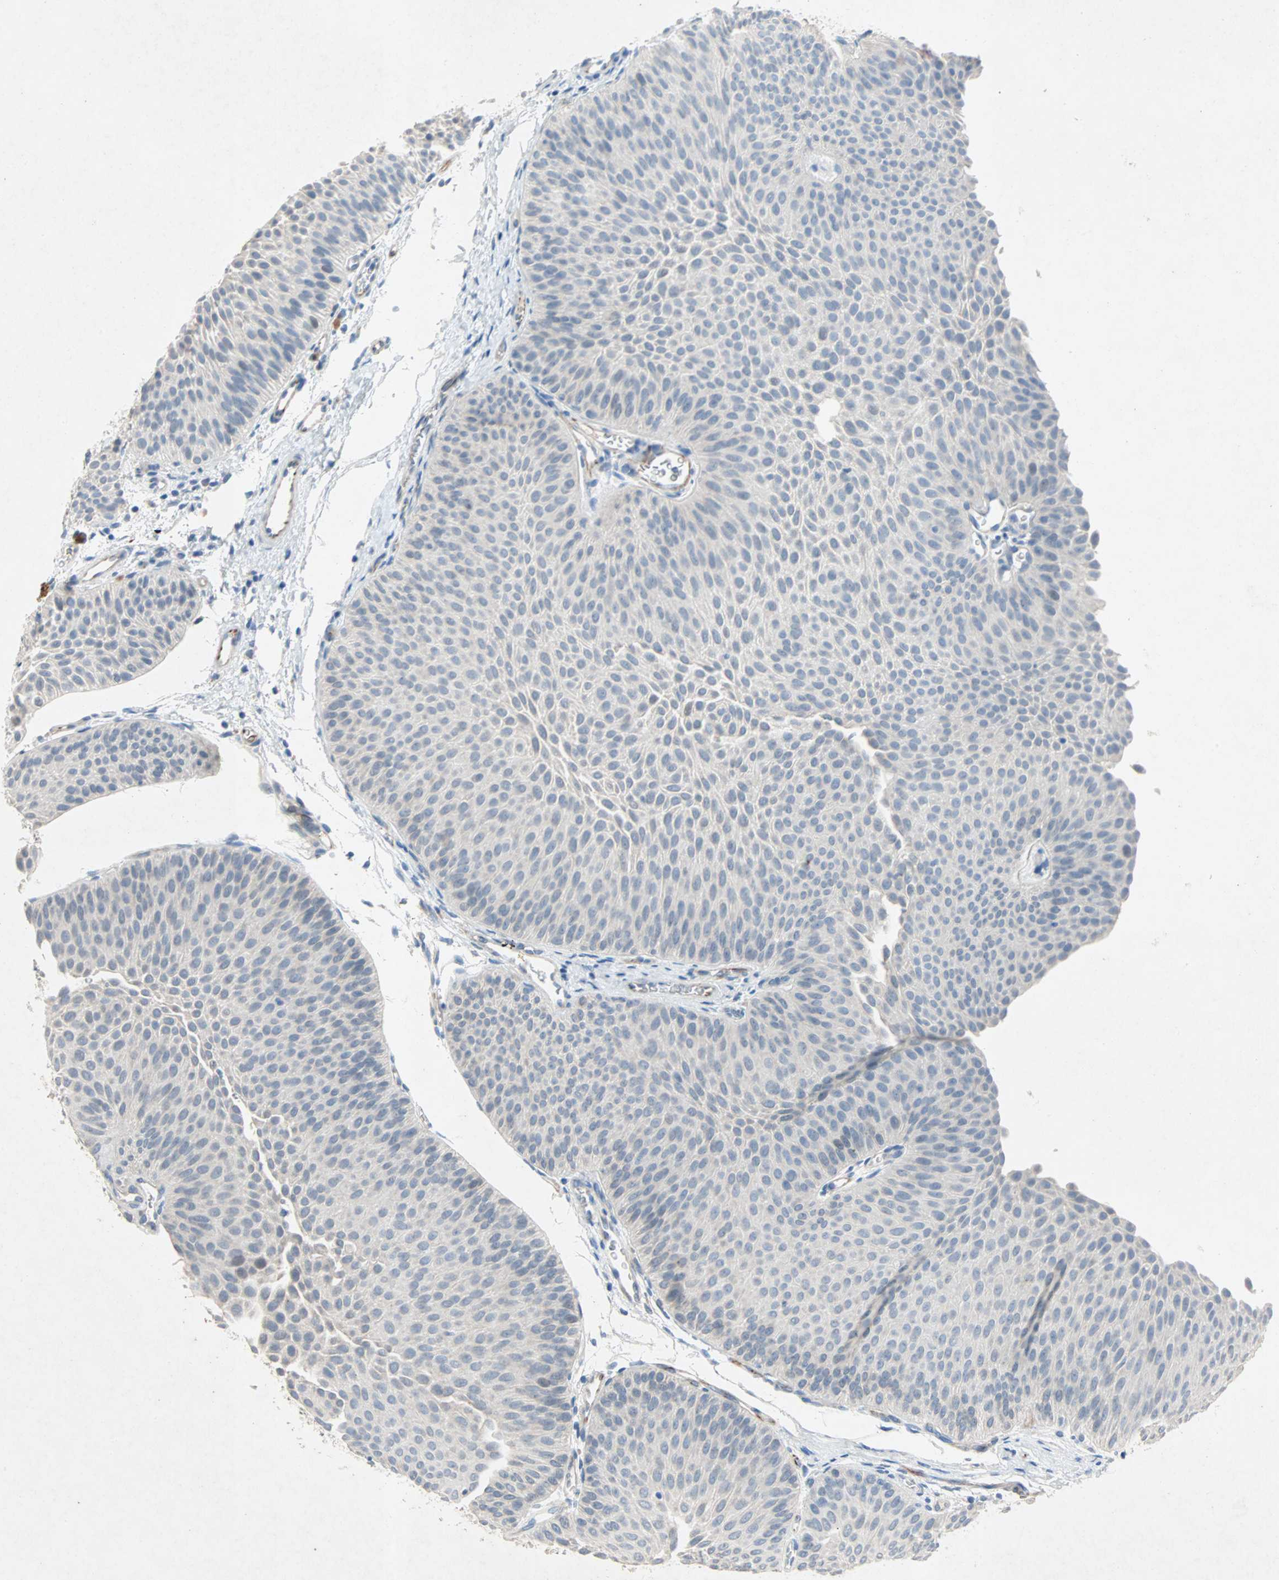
{"staining": {"intensity": "negative", "quantity": "none", "location": "none"}, "tissue": "urothelial cancer", "cell_type": "Tumor cells", "image_type": "cancer", "snomed": [{"axis": "morphology", "description": "Urothelial carcinoma, Low grade"}, {"axis": "topography", "description": "Urinary bladder"}], "caption": "Tumor cells are negative for brown protein staining in urothelial cancer. (Stains: DAB (3,3'-diaminobenzidine) immunohistochemistry (IHC) with hematoxylin counter stain, Microscopy: brightfield microscopy at high magnification).", "gene": "PCDHB2", "patient": {"sex": "female", "age": 60}}